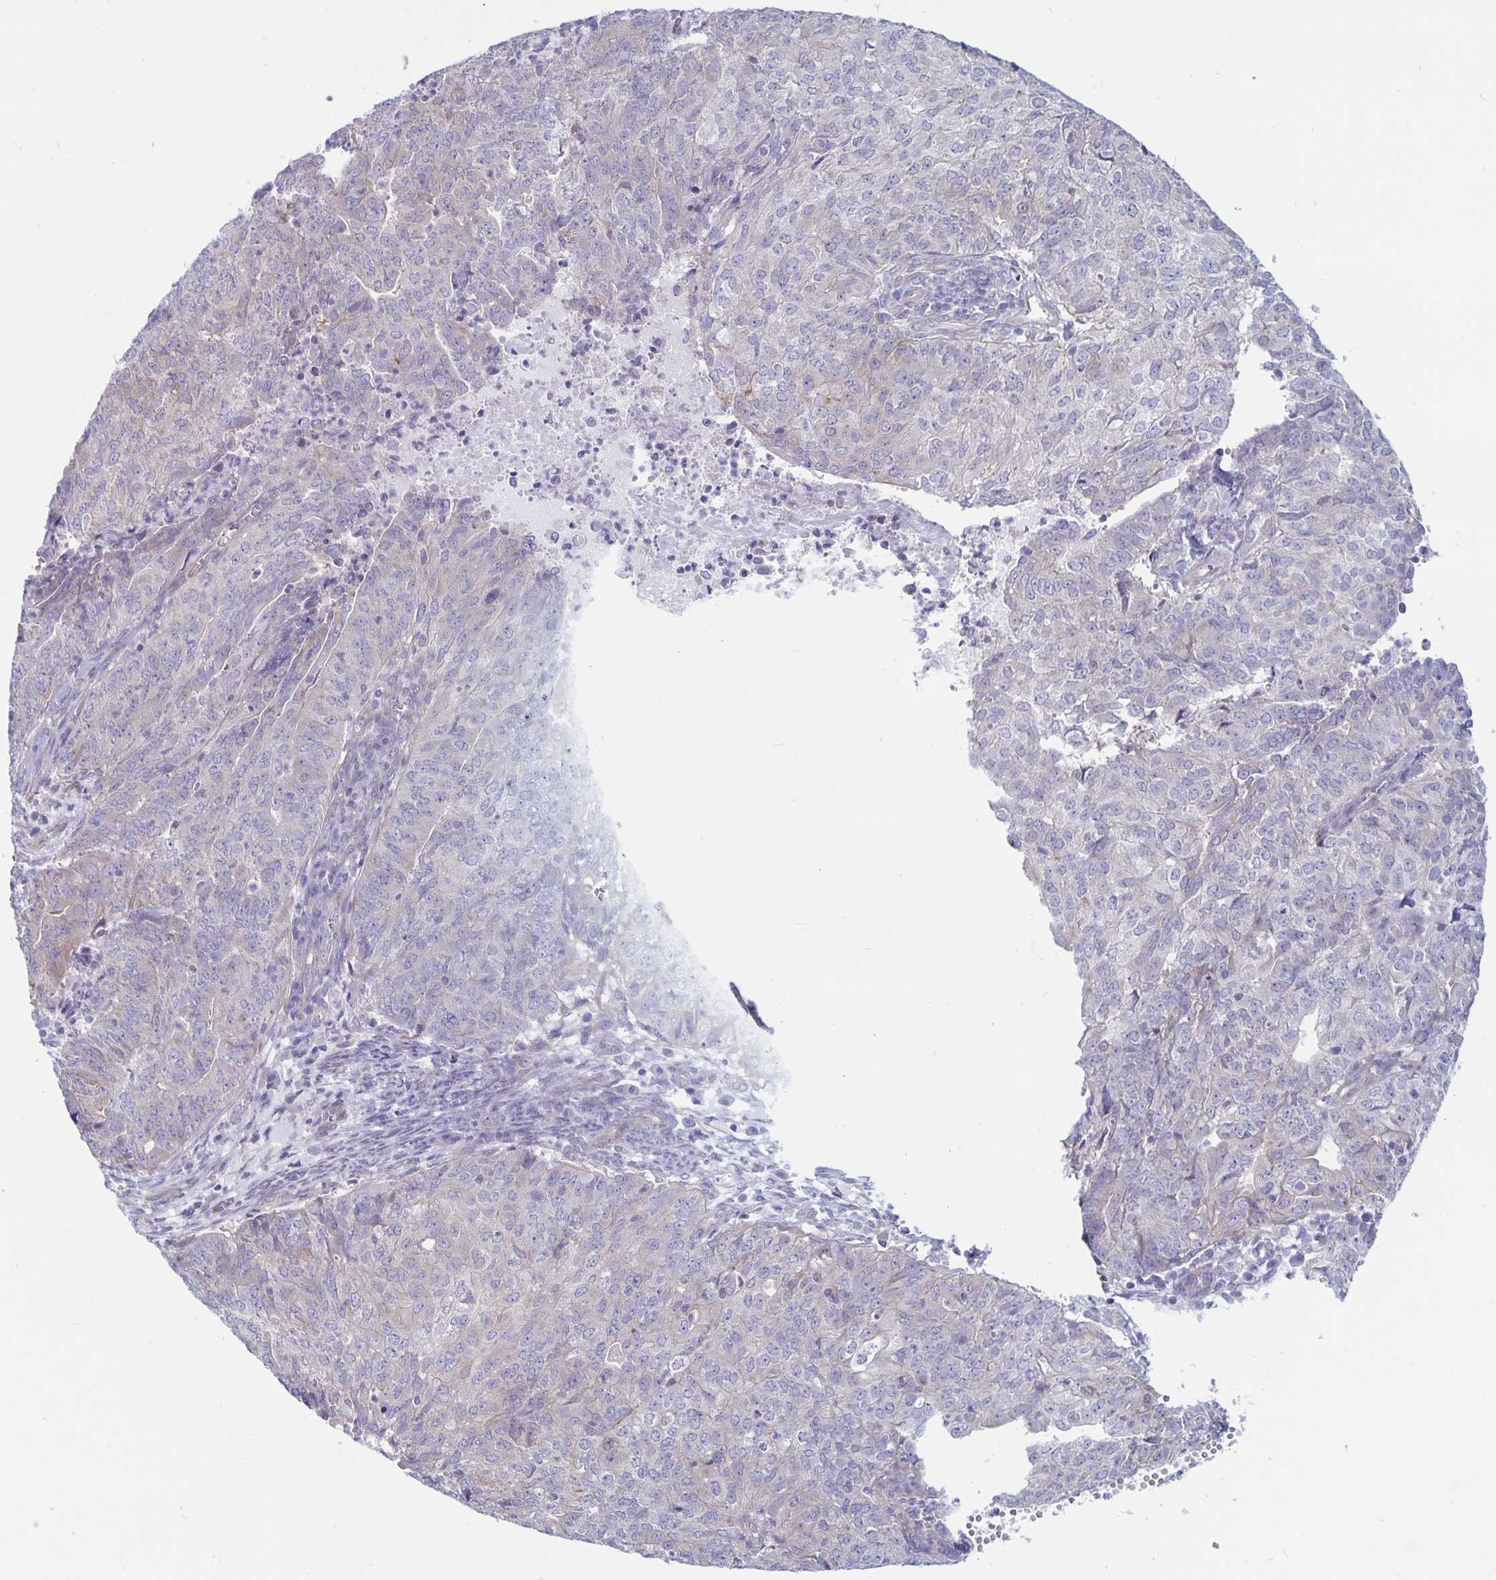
{"staining": {"intensity": "negative", "quantity": "none", "location": "none"}, "tissue": "endometrial cancer", "cell_type": "Tumor cells", "image_type": "cancer", "snomed": [{"axis": "morphology", "description": "Adenocarcinoma, NOS"}, {"axis": "topography", "description": "Endometrium"}], "caption": "Histopathology image shows no significant protein expression in tumor cells of adenocarcinoma (endometrial). Brightfield microscopy of immunohistochemistry (IHC) stained with DAB (3,3'-diaminobenzidine) (brown) and hematoxylin (blue), captured at high magnification.", "gene": "PLCB3", "patient": {"sex": "female", "age": 82}}